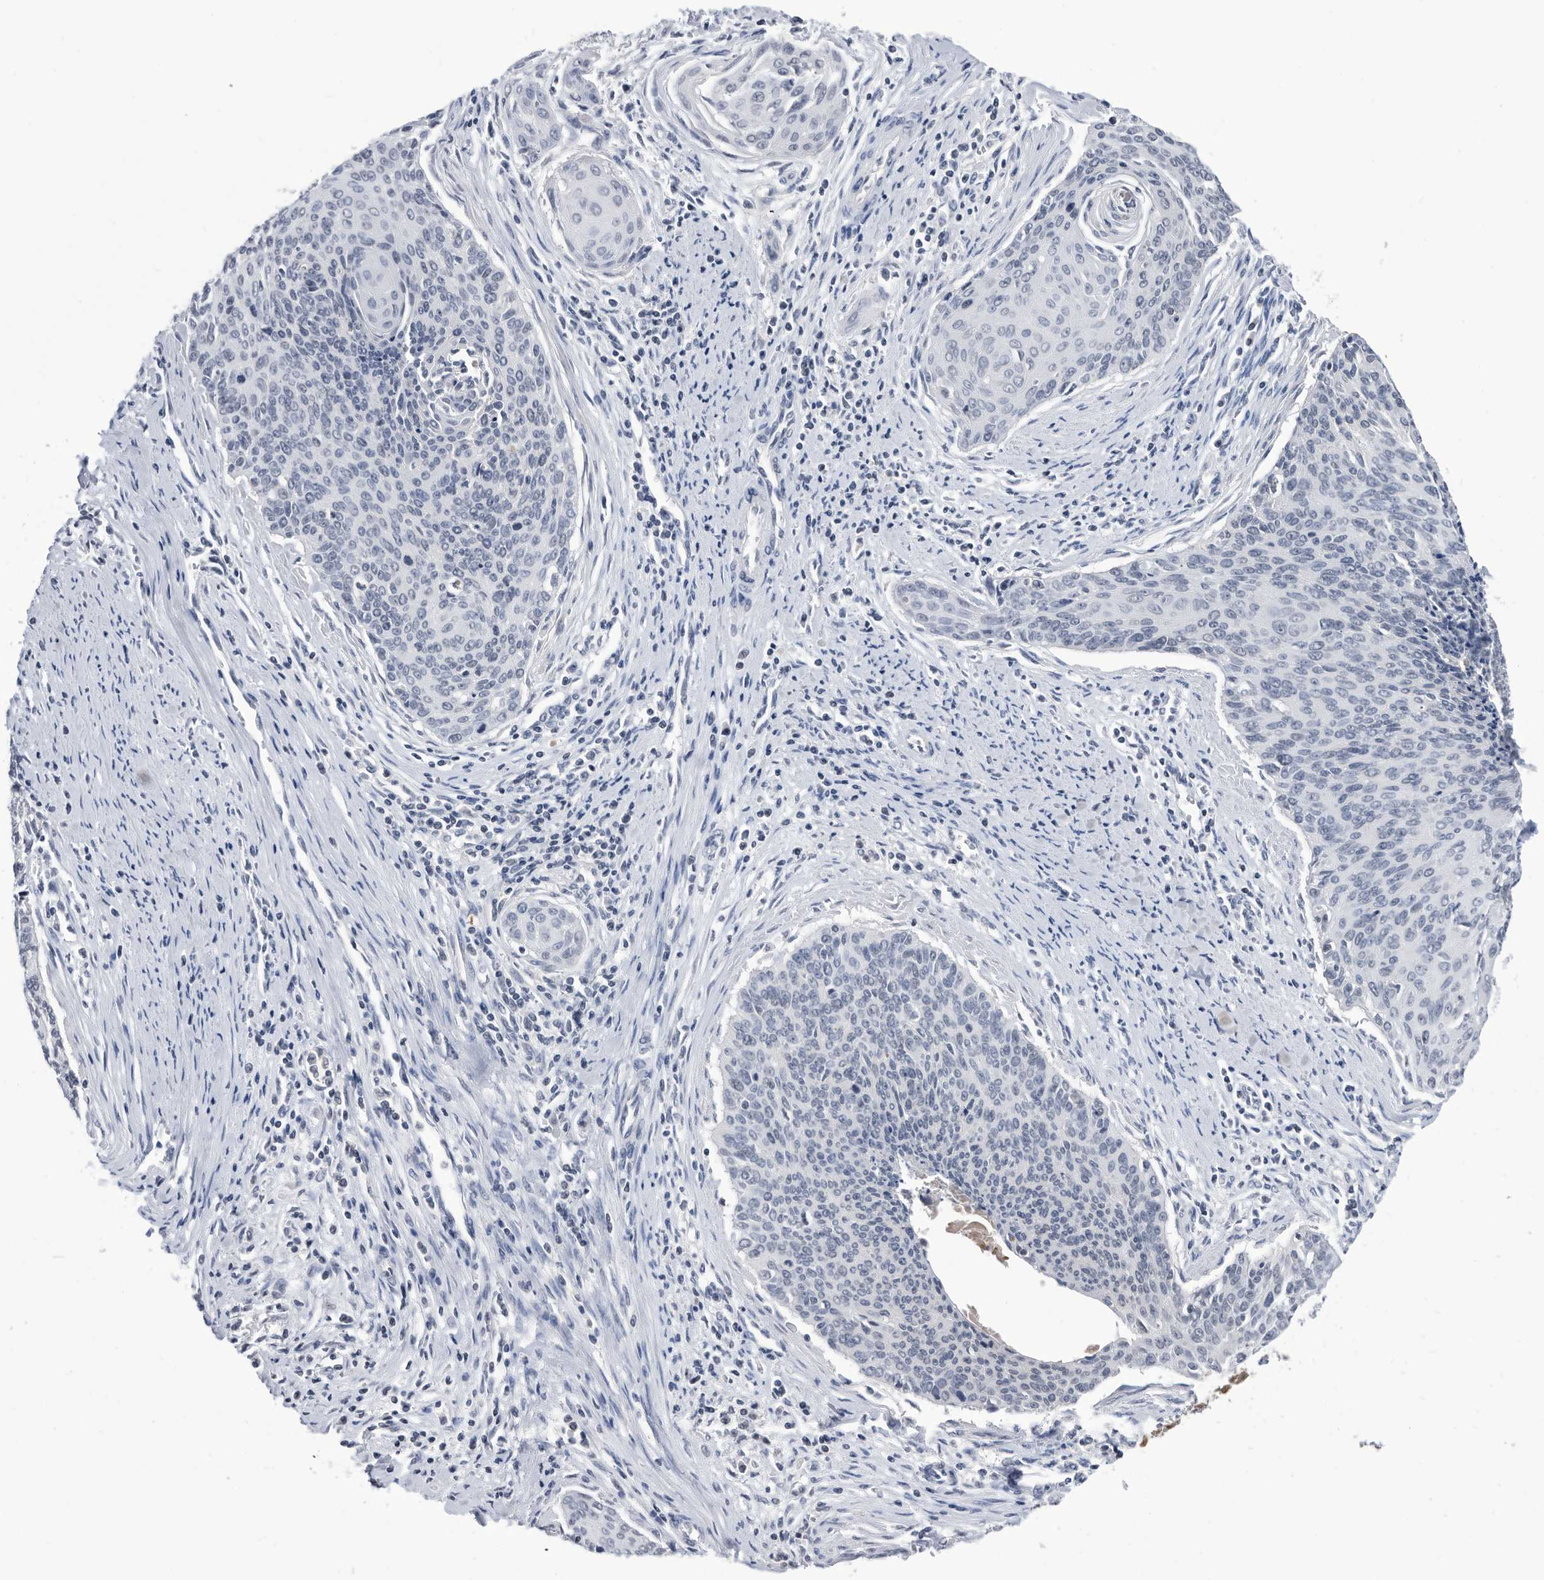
{"staining": {"intensity": "negative", "quantity": "none", "location": "none"}, "tissue": "cervical cancer", "cell_type": "Tumor cells", "image_type": "cancer", "snomed": [{"axis": "morphology", "description": "Squamous cell carcinoma, NOS"}, {"axis": "topography", "description": "Cervix"}], "caption": "Immunohistochemistry (IHC) micrograph of neoplastic tissue: human cervical cancer stained with DAB reveals no significant protein positivity in tumor cells.", "gene": "TSTD1", "patient": {"sex": "female", "age": 55}}